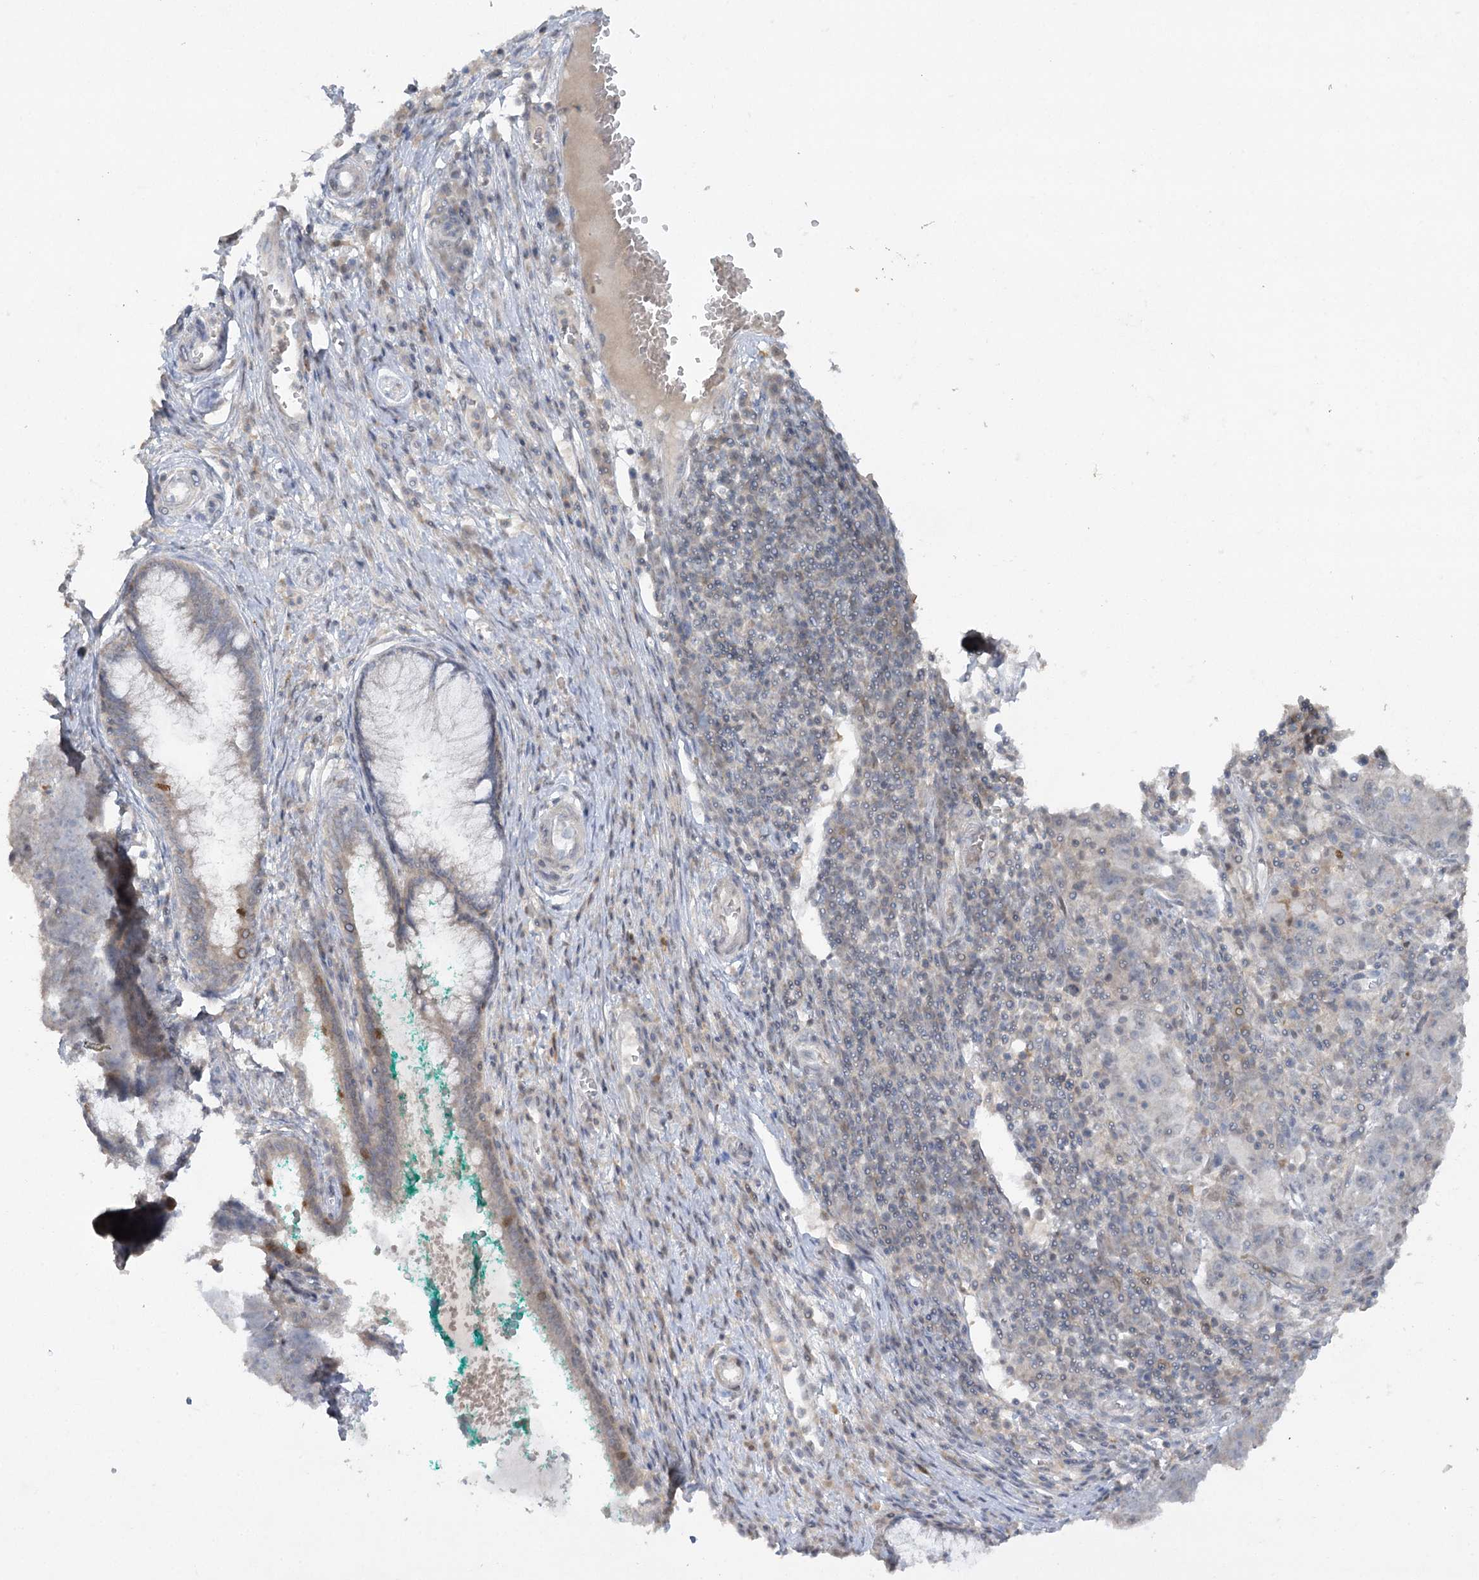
{"staining": {"intensity": "moderate", "quantity": "<25%", "location": "cytoplasmic/membranous"}, "tissue": "cervix", "cell_type": "Glandular cells", "image_type": "normal", "snomed": [{"axis": "morphology", "description": "Normal tissue, NOS"}, {"axis": "morphology", "description": "Adenocarcinoma, NOS"}, {"axis": "topography", "description": "Cervix"}], "caption": "Cervix stained with IHC reveals moderate cytoplasmic/membranous expression in approximately <25% of glandular cells.", "gene": "TRAF3IP1", "patient": {"sex": "female", "age": 29}}